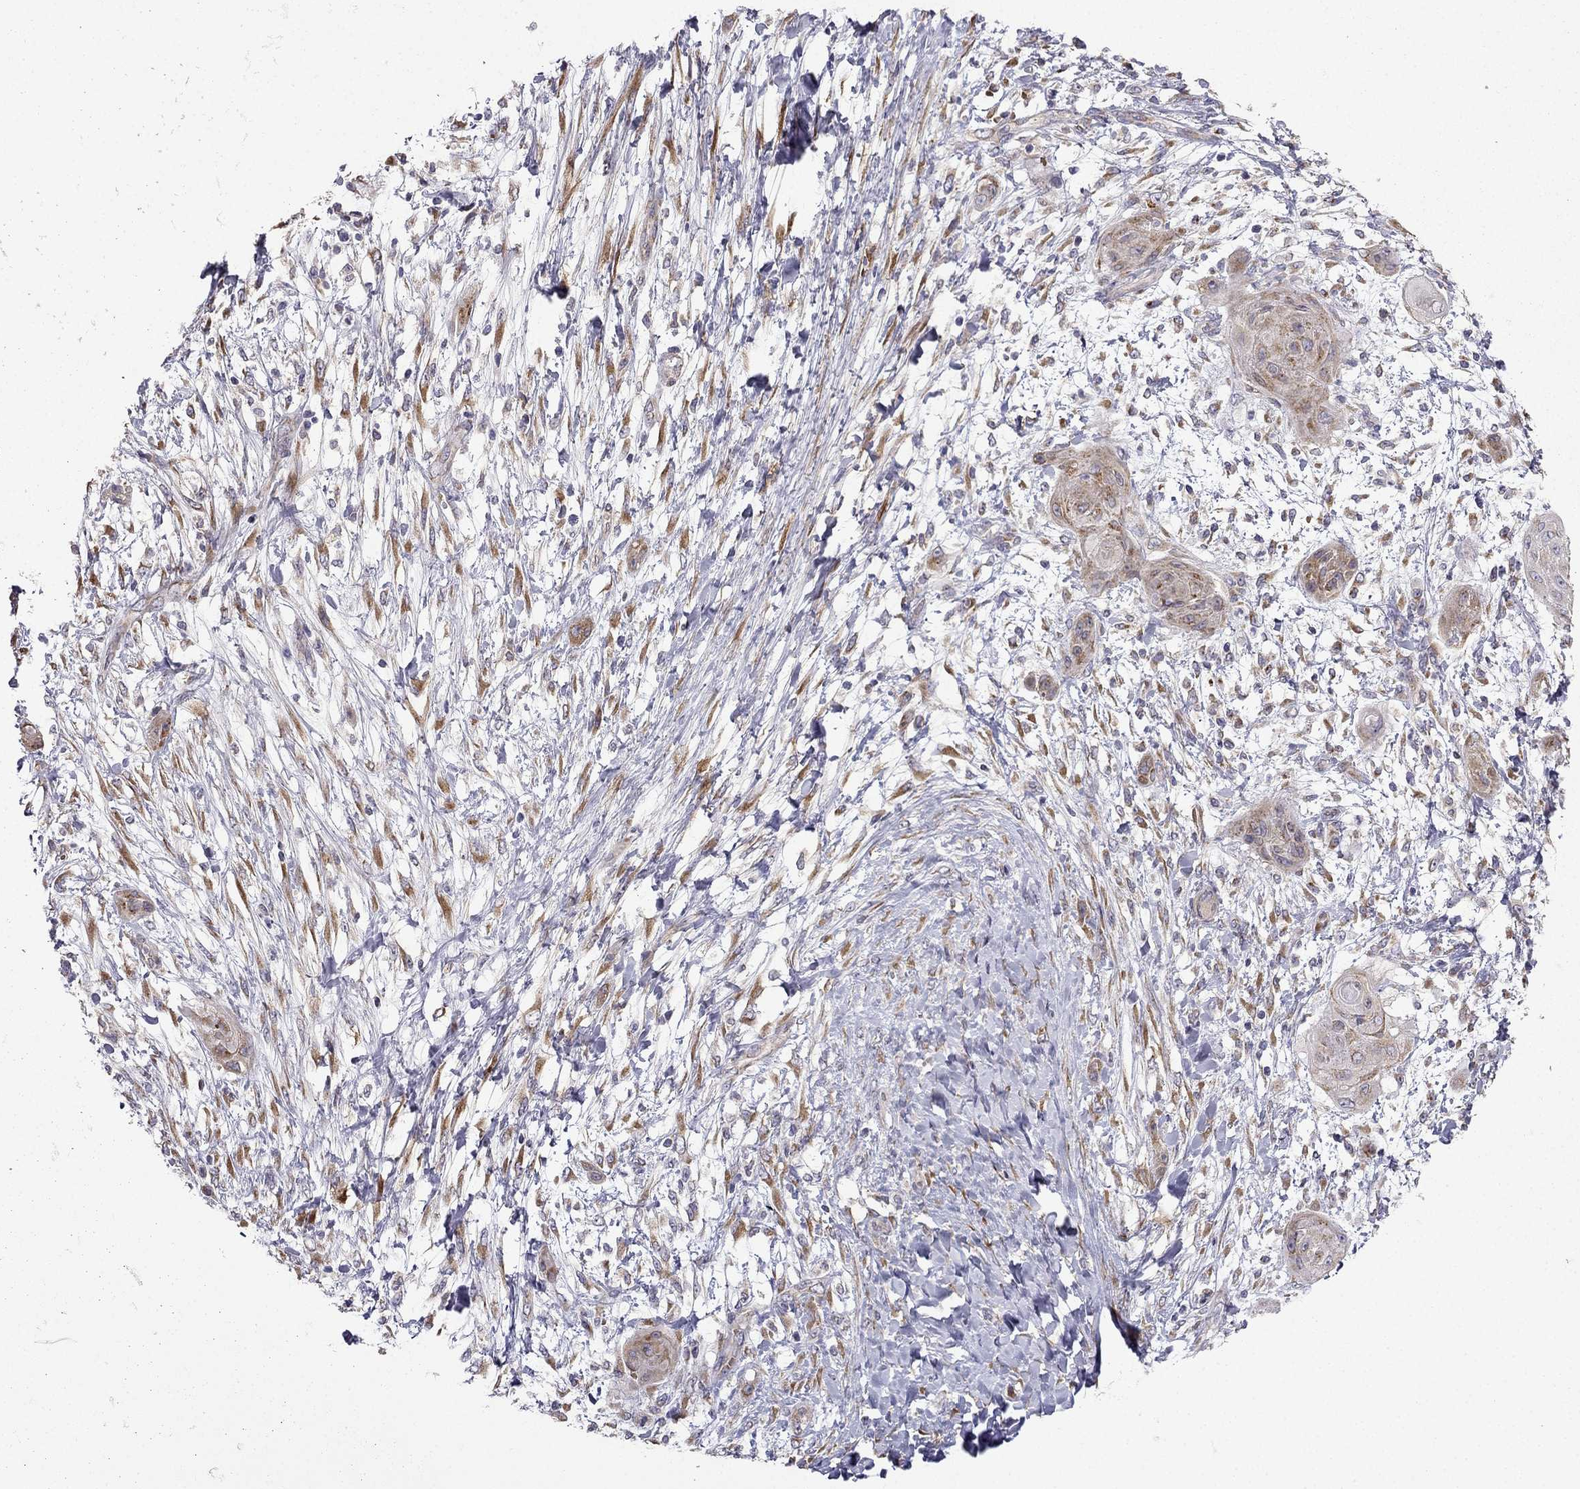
{"staining": {"intensity": "weak", "quantity": "25%-75%", "location": "cytoplasmic/membranous"}, "tissue": "skin cancer", "cell_type": "Tumor cells", "image_type": "cancer", "snomed": [{"axis": "morphology", "description": "Squamous cell carcinoma, NOS"}, {"axis": "topography", "description": "Skin"}], "caption": "Protein expression analysis of human skin cancer (squamous cell carcinoma) reveals weak cytoplasmic/membranous staining in about 25%-75% of tumor cells. (IHC, brightfield microscopy, high magnification).", "gene": "B4GALT7", "patient": {"sex": "male", "age": 62}}